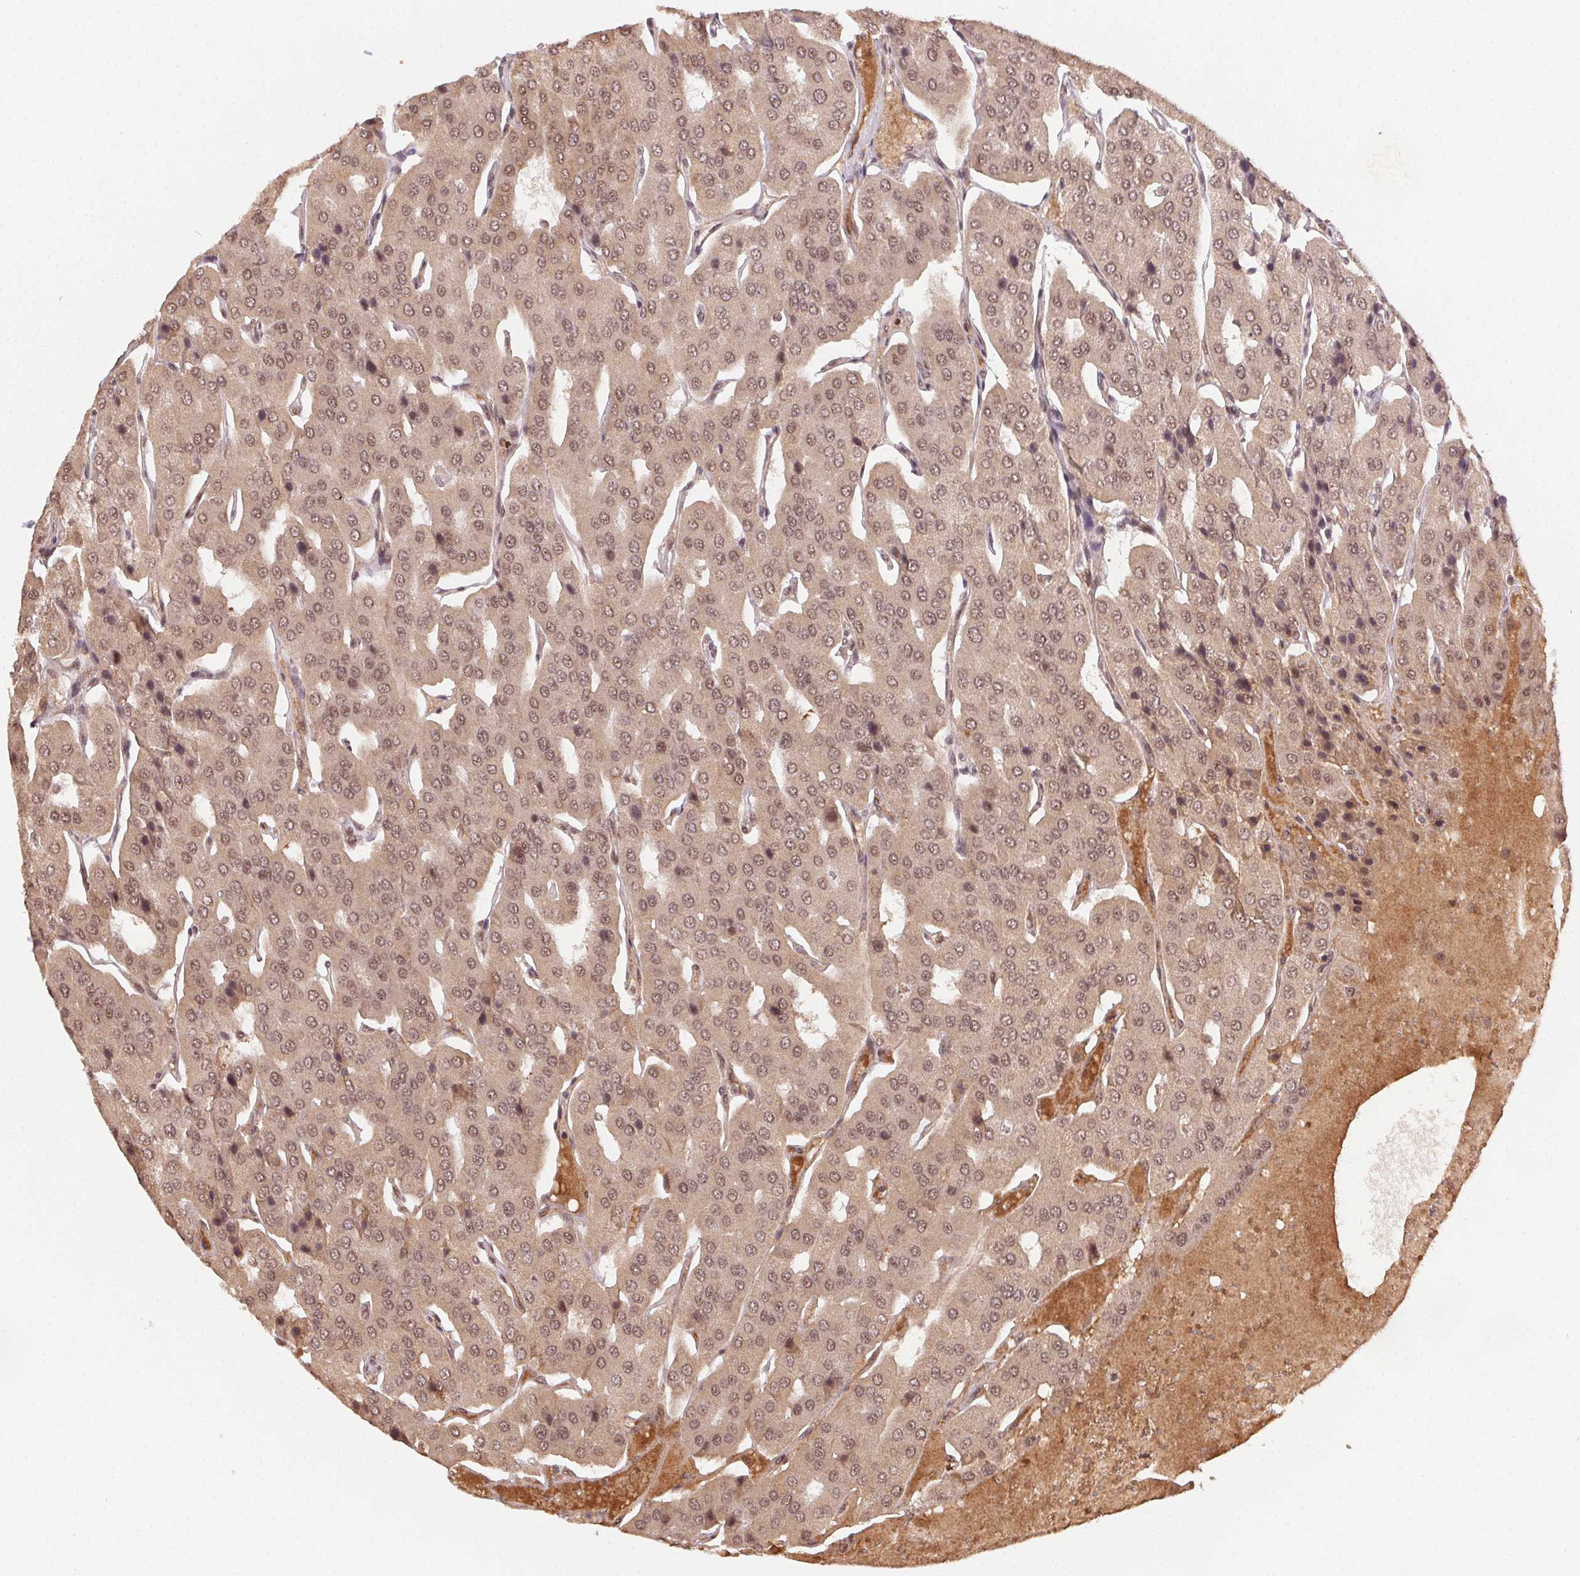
{"staining": {"intensity": "weak", "quantity": ">75%", "location": "nuclear"}, "tissue": "parathyroid gland", "cell_type": "Glandular cells", "image_type": "normal", "snomed": [{"axis": "morphology", "description": "Normal tissue, NOS"}, {"axis": "morphology", "description": "Adenoma, NOS"}, {"axis": "topography", "description": "Parathyroid gland"}], "caption": "Protein staining of unremarkable parathyroid gland displays weak nuclear positivity in about >75% of glandular cells.", "gene": "TREML4", "patient": {"sex": "female", "age": 86}}